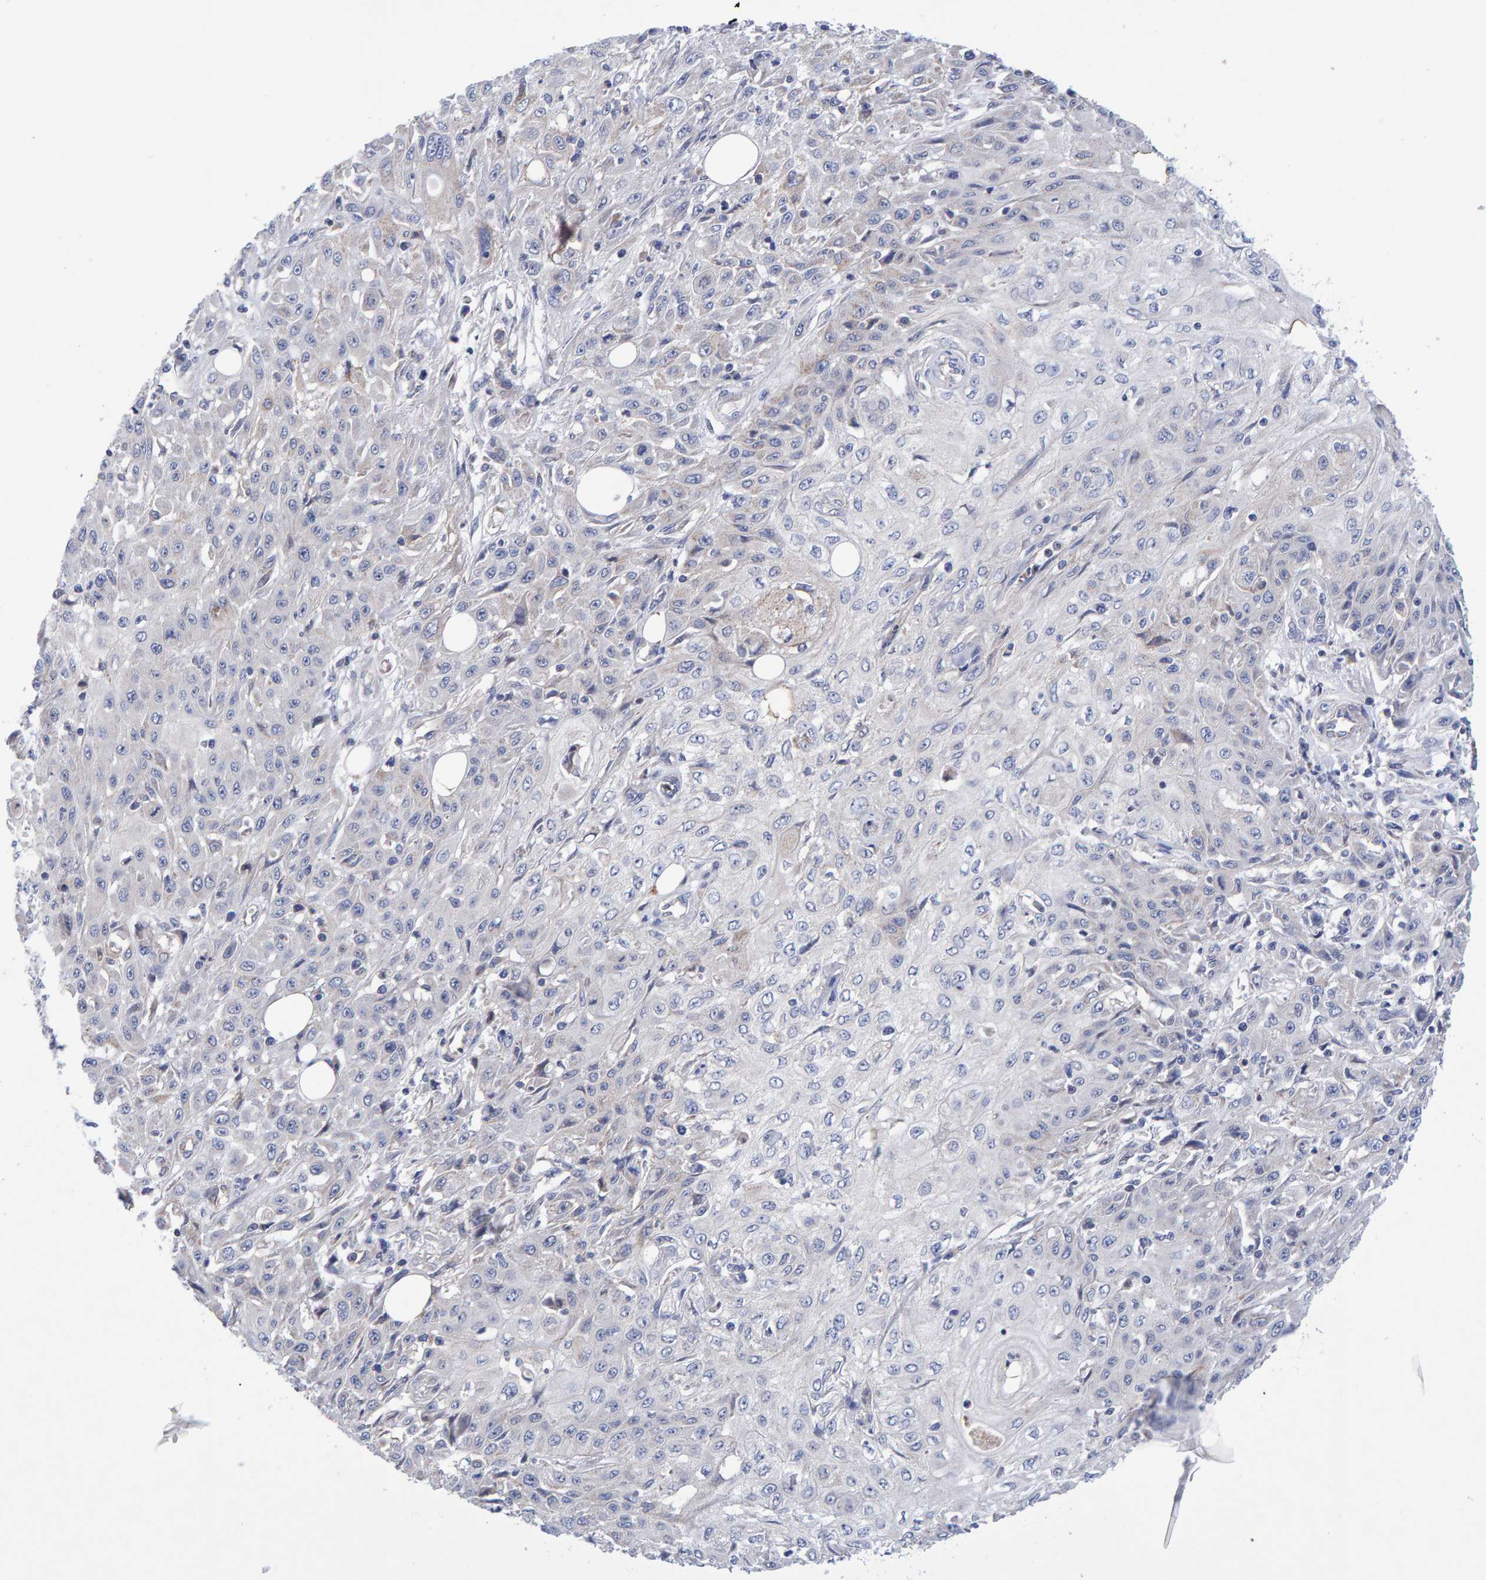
{"staining": {"intensity": "negative", "quantity": "none", "location": "none"}, "tissue": "skin cancer", "cell_type": "Tumor cells", "image_type": "cancer", "snomed": [{"axis": "morphology", "description": "Squamous cell carcinoma, NOS"}, {"axis": "morphology", "description": "Squamous cell carcinoma, metastatic, NOS"}, {"axis": "topography", "description": "Skin"}, {"axis": "topography", "description": "Lymph node"}], "caption": "Immunohistochemistry of skin cancer (squamous cell carcinoma) reveals no expression in tumor cells.", "gene": "EFR3A", "patient": {"sex": "male", "age": 75}}